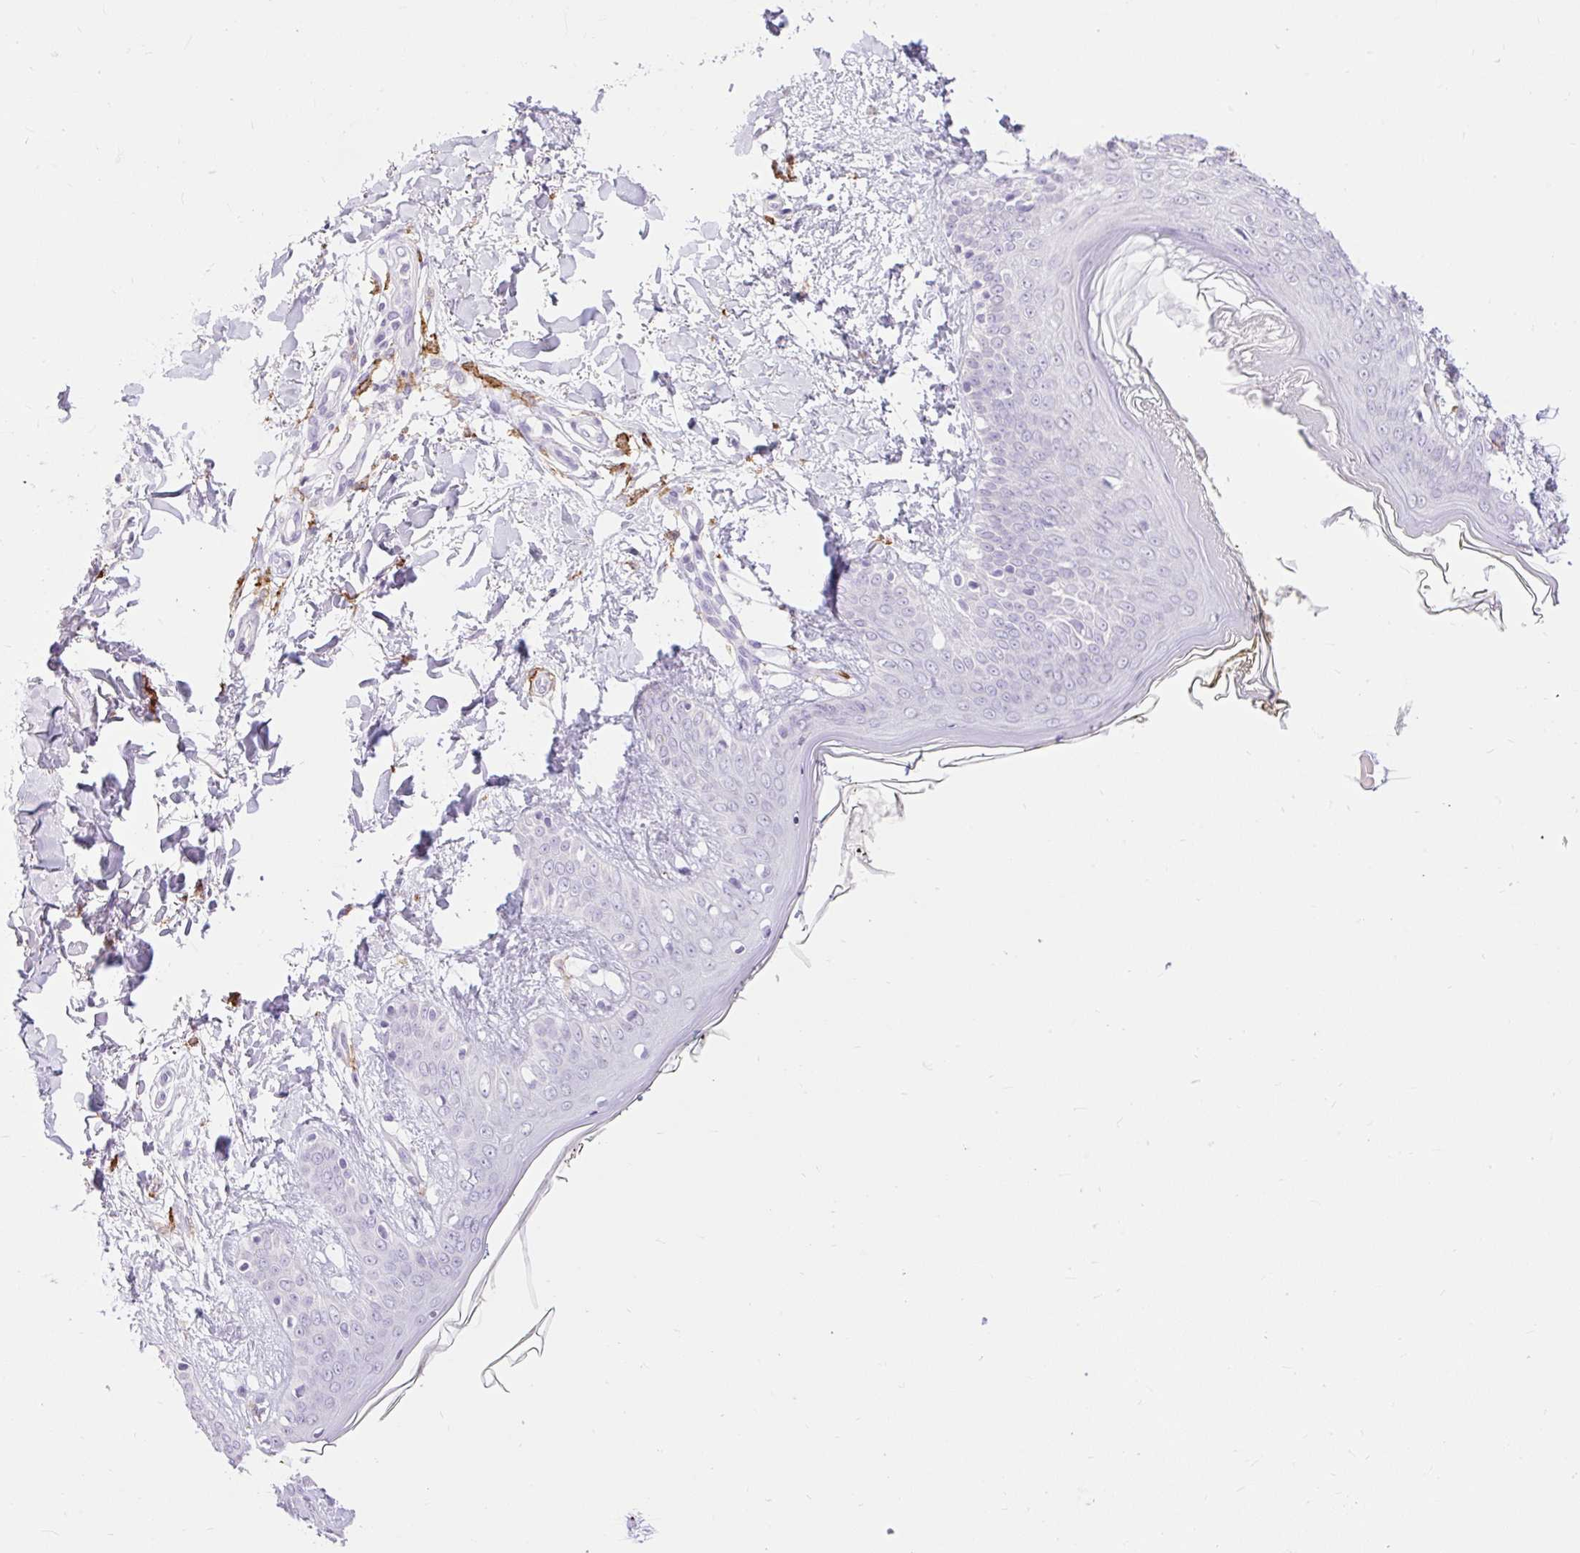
{"staining": {"intensity": "negative", "quantity": "none", "location": "none"}, "tissue": "skin", "cell_type": "Fibroblasts", "image_type": "normal", "snomed": [{"axis": "morphology", "description": "Normal tissue, NOS"}, {"axis": "topography", "description": "Skin"}], "caption": "High power microscopy image of an immunohistochemistry (IHC) photomicrograph of benign skin, revealing no significant staining in fibroblasts.", "gene": "SIGLEC1", "patient": {"sex": "female", "age": 34}}